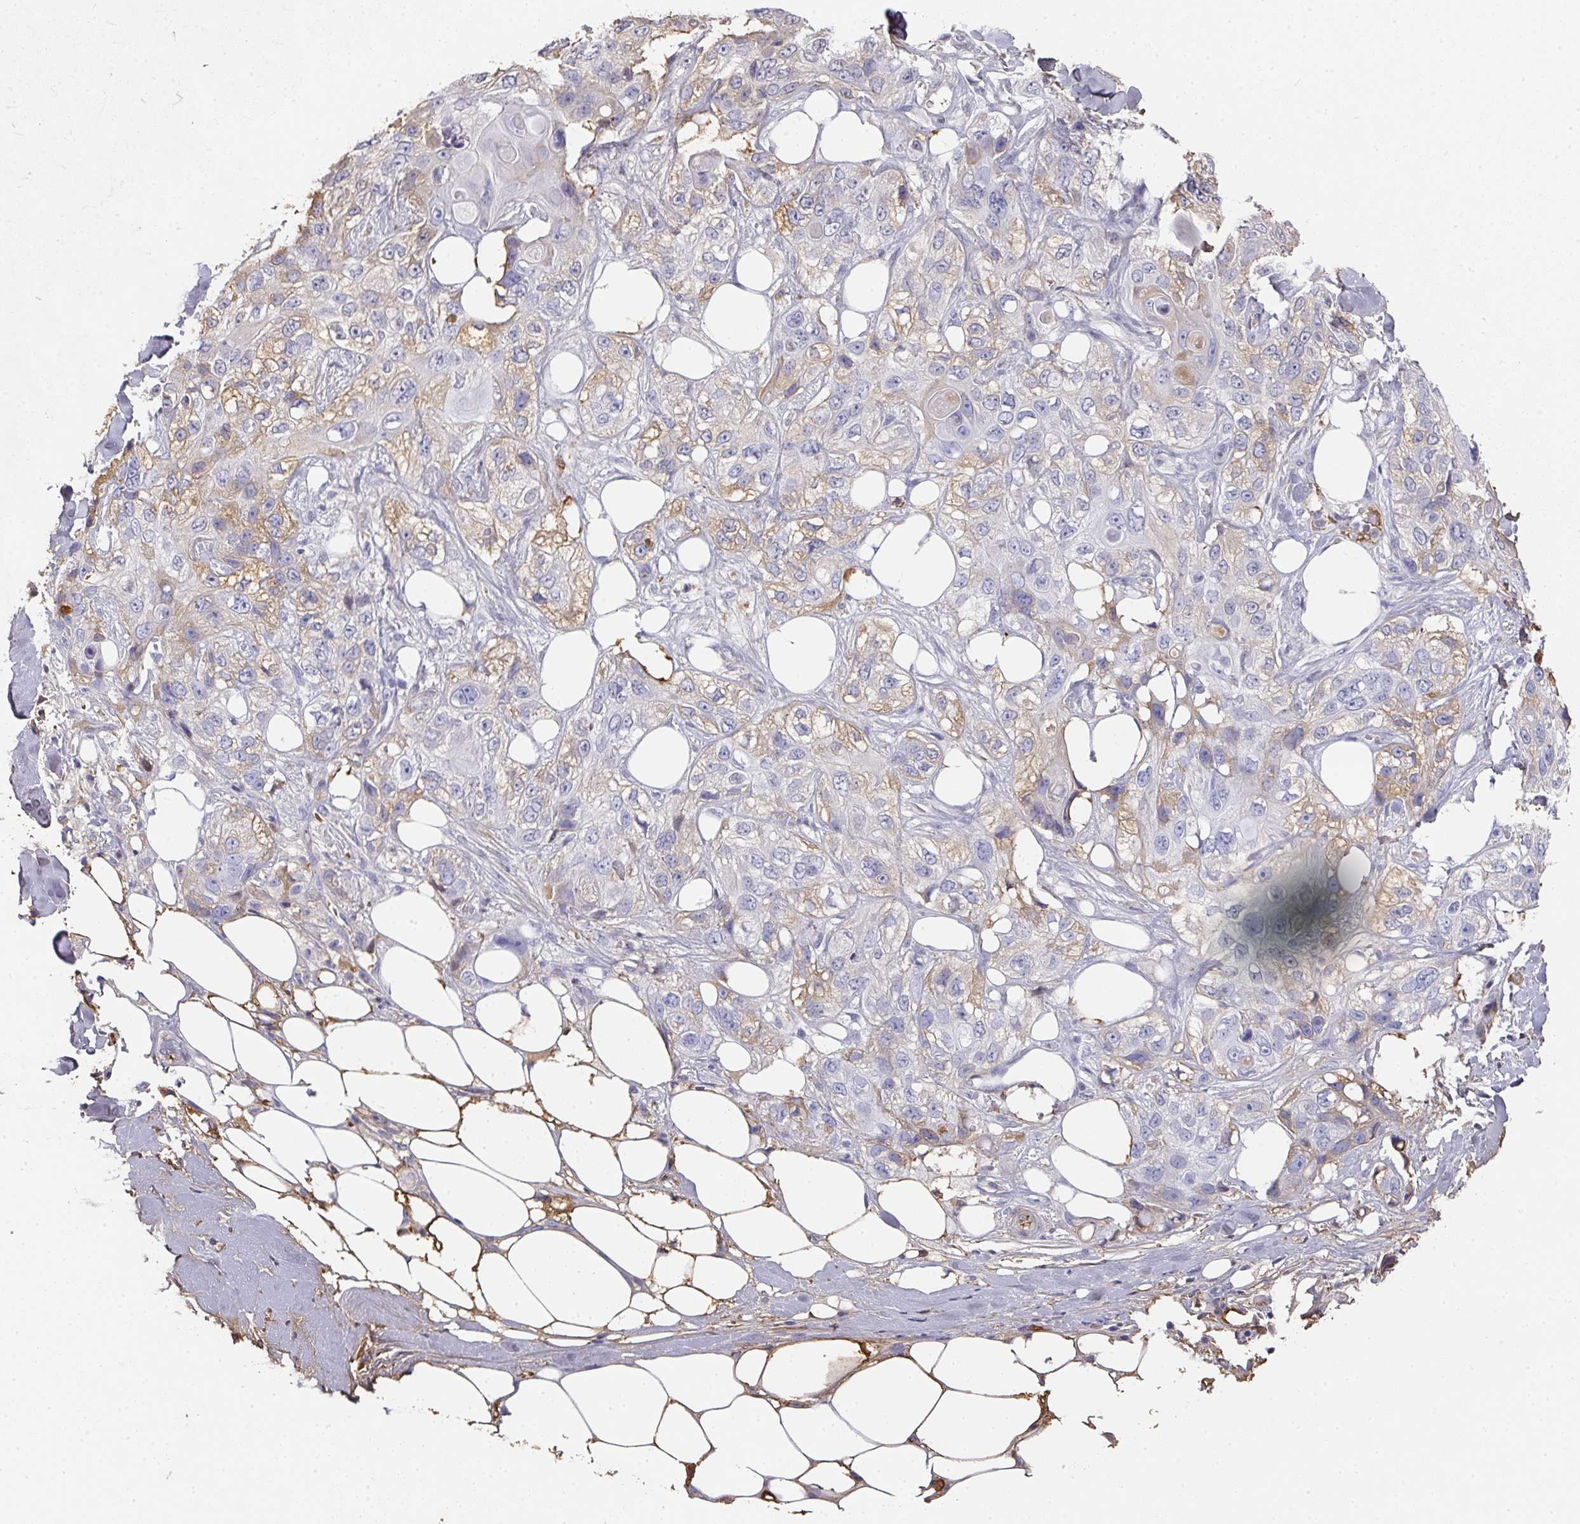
{"staining": {"intensity": "moderate", "quantity": "<25%", "location": "cytoplasmic/membranous"}, "tissue": "skin cancer", "cell_type": "Tumor cells", "image_type": "cancer", "snomed": [{"axis": "morphology", "description": "Normal tissue, NOS"}, {"axis": "morphology", "description": "Squamous cell carcinoma, NOS"}, {"axis": "topography", "description": "Skin"}], "caption": "Moderate cytoplasmic/membranous staining for a protein is appreciated in about <25% of tumor cells of skin cancer using IHC.", "gene": "ALB", "patient": {"sex": "male", "age": 72}}